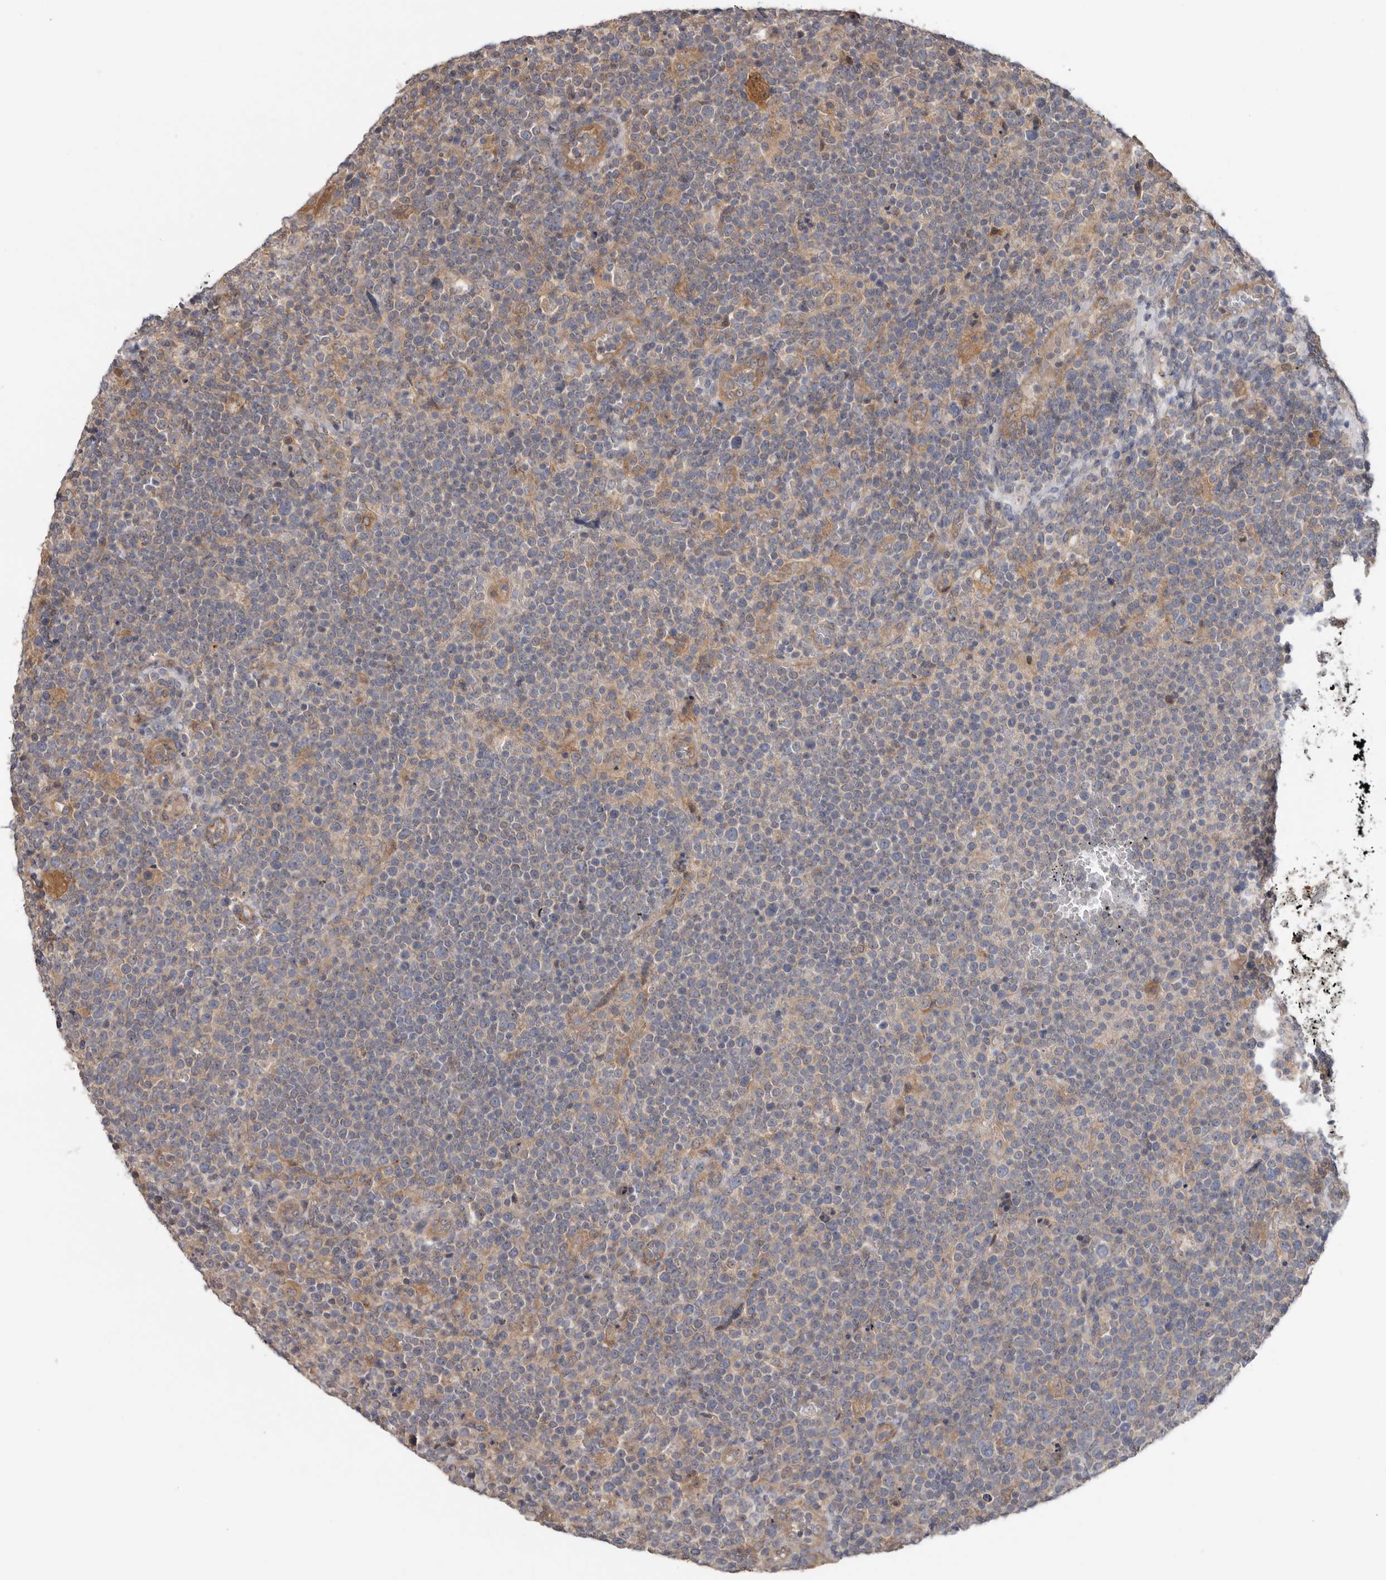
{"staining": {"intensity": "weak", "quantity": "<25%", "location": "cytoplasmic/membranous"}, "tissue": "lymphoma", "cell_type": "Tumor cells", "image_type": "cancer", "snomed": [{"axis": "morphology", "description": "Malignant lymphoma, non-Hodgkin's type, High grade"}, {"axis": "topography", "description": "Lymph node"}], "caption": "IHC histopathology image of neoplastic tissue: lymphoma stained with DAB shows no significant protein staining in tumor cells.", "gene": "HINT3", "patient": {"sex": "male", "age": 61}}